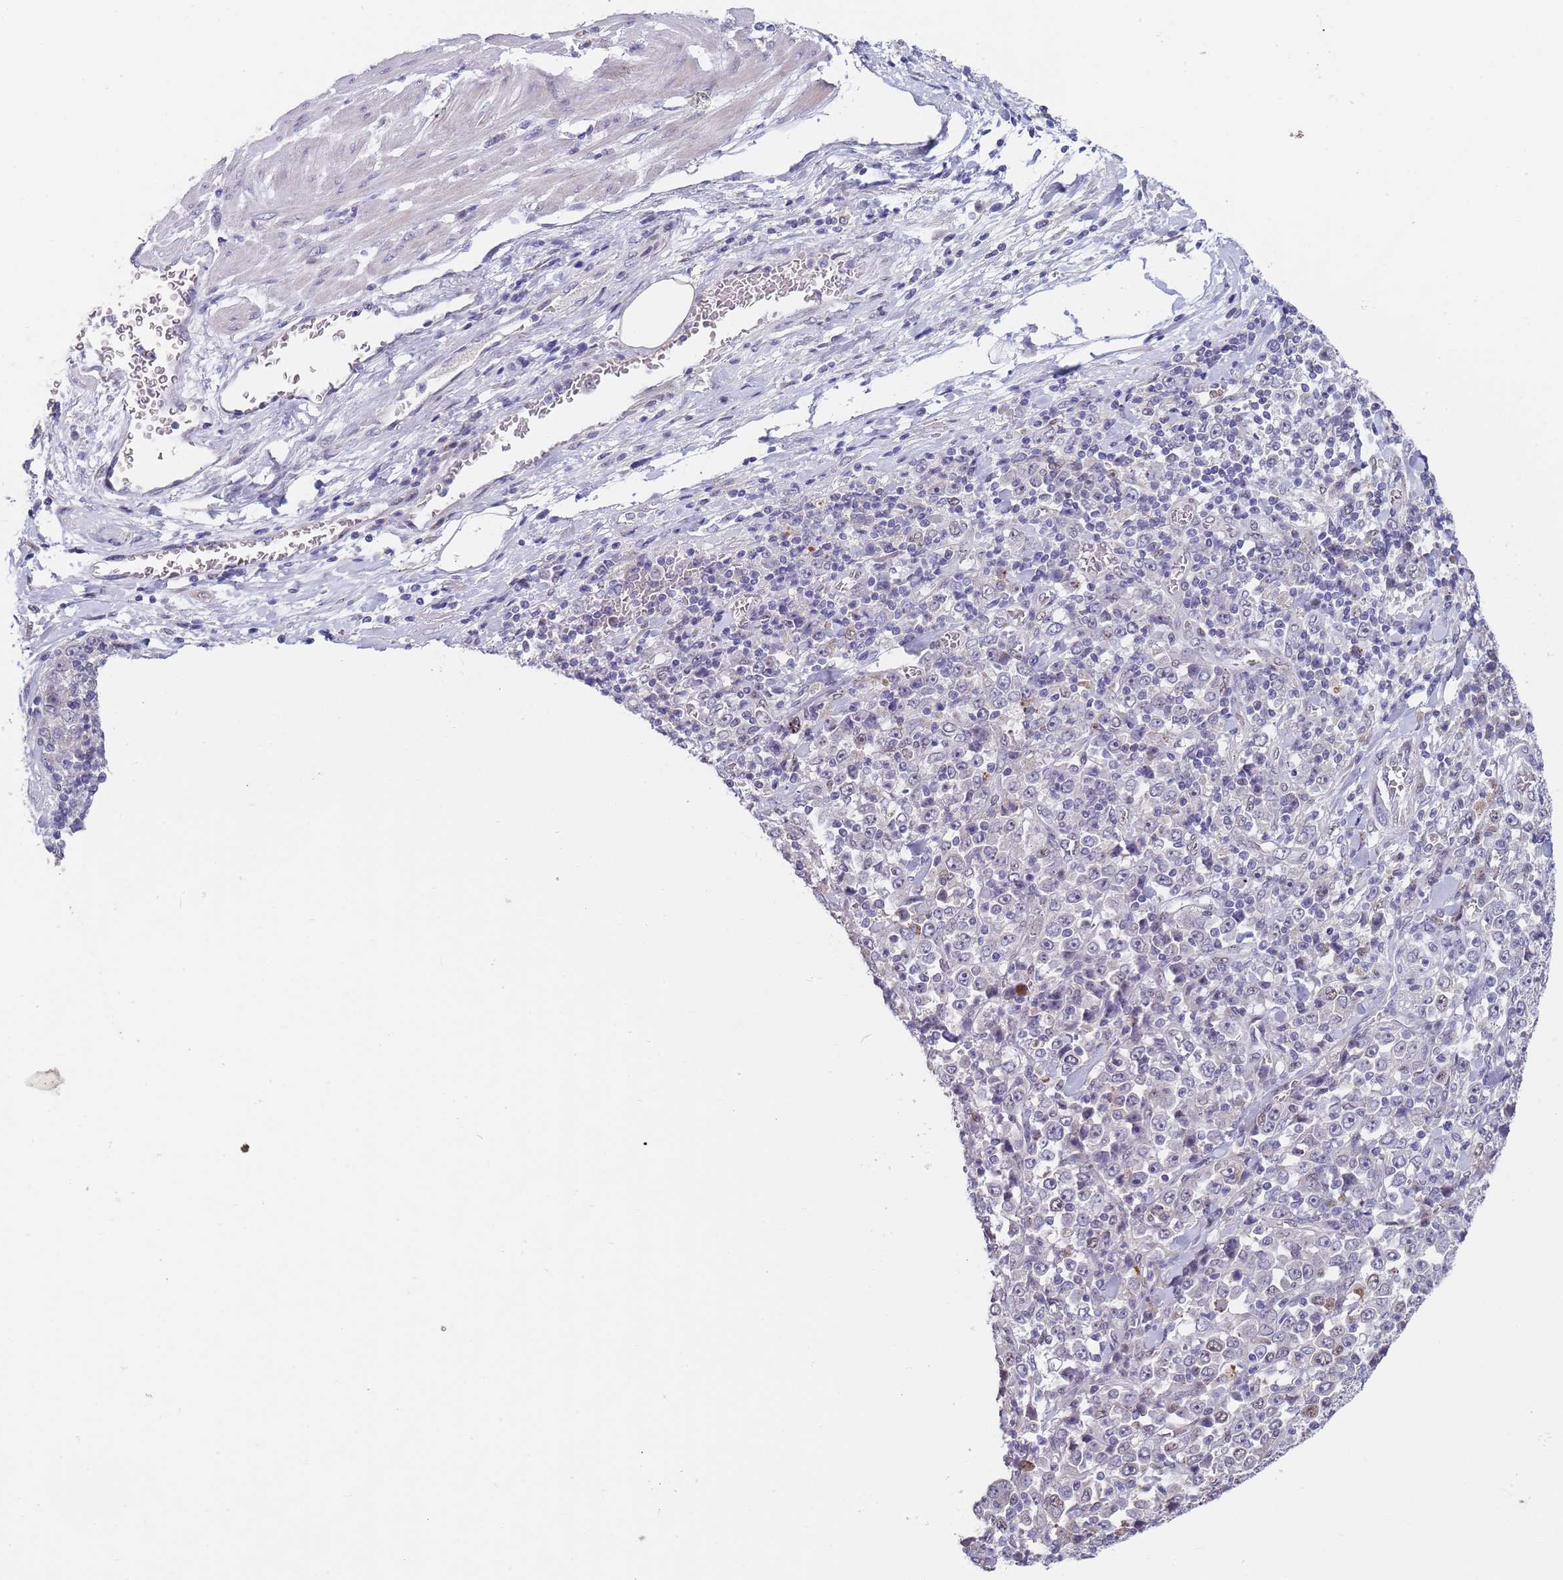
{"staining": {"intensity": "weak", "quantity": "<25%", "location": "nuclear"}, "tissue": "stomach cancer", "cell_type": "Tumor cells", "image_type": "cancer", "snomed": [{"axis": "morphology", "description": "Normal tissue, NOS"}, {"axis": "morphology", "description": "Adenocarcinoma, NOS"}, {"axis": "topography", "description": "Stomach, upper"}, {"axis": "topography", "description": "Stomach"}], "caption": "IHC of human stomach adenocarcinoma shows no positivity in tumor cells.", "gene": "PLCL2", "patient": {"sex": "male", "age": 59}}